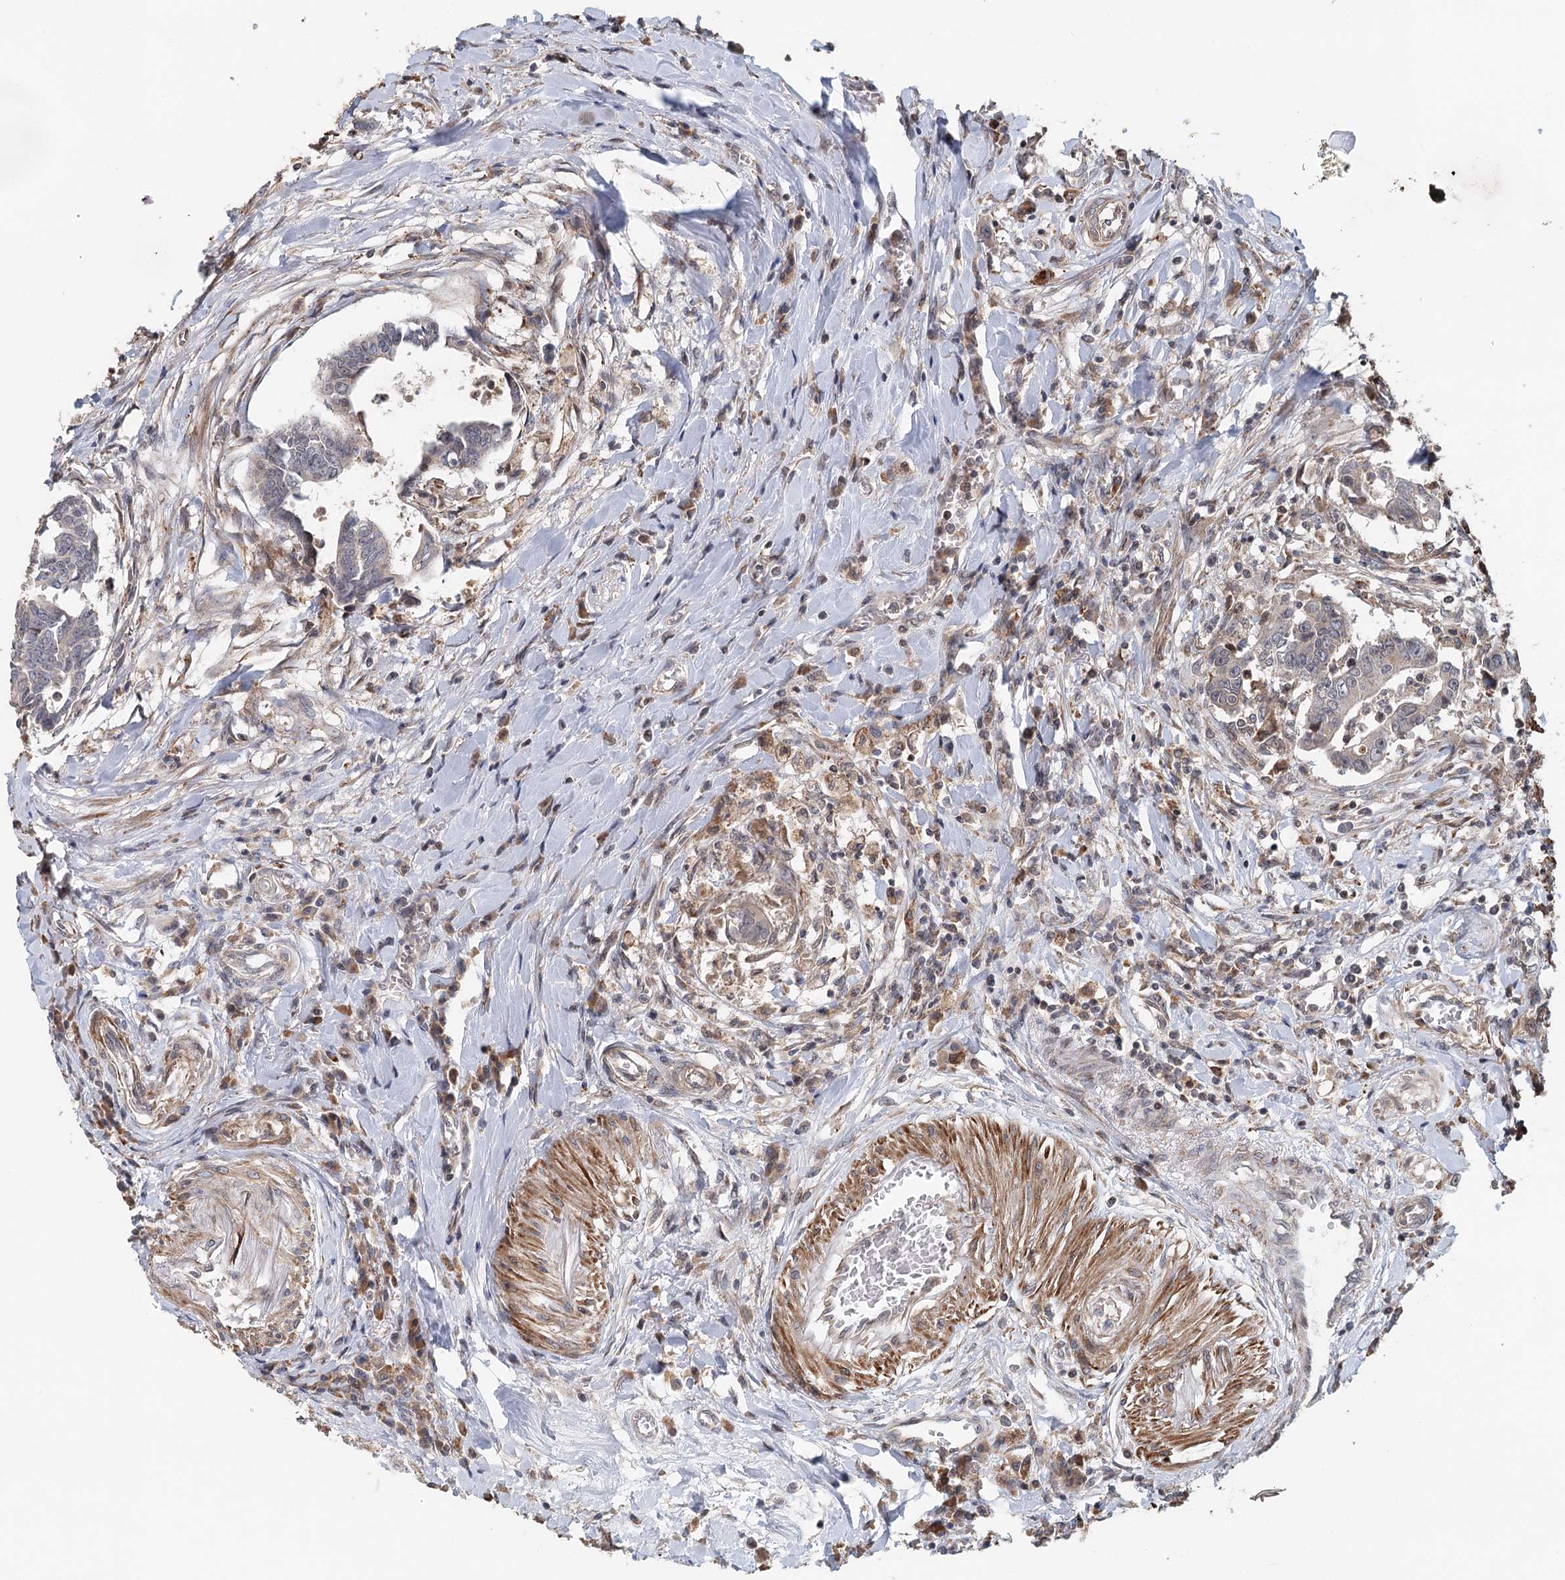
{"staining": {"intensity": "negative", "quantity": "none", "location": "none"}, "tissue": "colorectal cancer", "cell_type": "Tumor cells", "image_type": "cancer", "snomed": [{"axis": "morphology", "description": "Adenocarcinoma, NOS"}, {"axis": "topography", "description": "Rectum"}], "caption": "Colorectal cancer was stained to show a protein in brown. There is no significant staining in tumor cells. Nuclei are stained in blue.", "gene": "RNF111", "patient": {"sex": "female", "age": 65}}